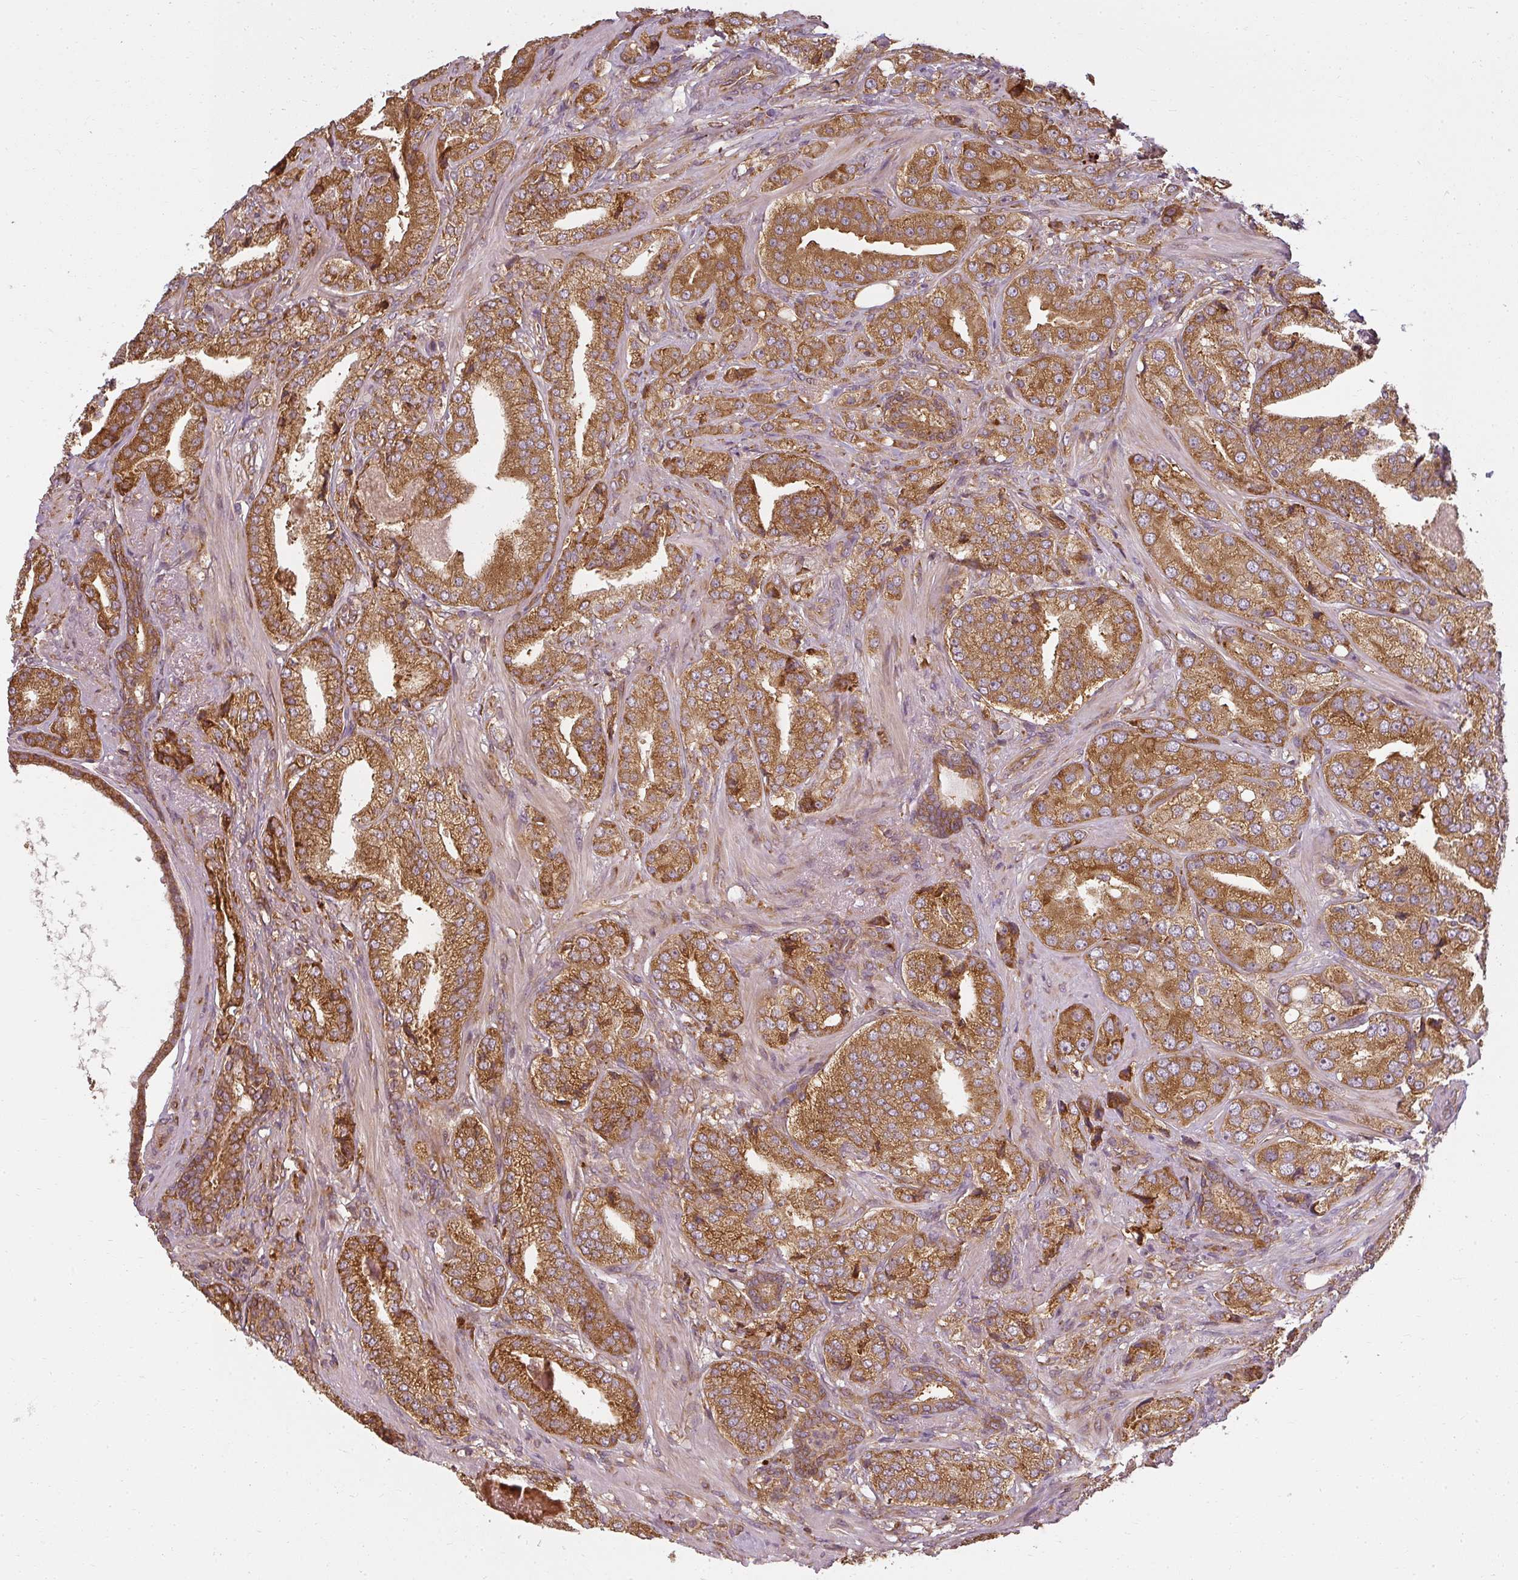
{"staining": {"intensity": "strong", "quantity": ">75%", "location": "cytoplasmic/membranous"}, "tissue": "prostate cancer", "cell_type": "Tumor cells", "image_type": "cancer", "snomed": [{"axis": "morphology", "description": "Adenocarcinoma, High grade"}, {"axis": "topography", "description": "Prostate"}], "caption": "Prostate adenocarcinoma (high-grade) was stained to show a protein in brown. There is high levels of strong cytoplasmic/membranous staining in approximately >75% of tumor cells.", "gene": "RPL24", "patient": {"sex": "male", "age": 63}}